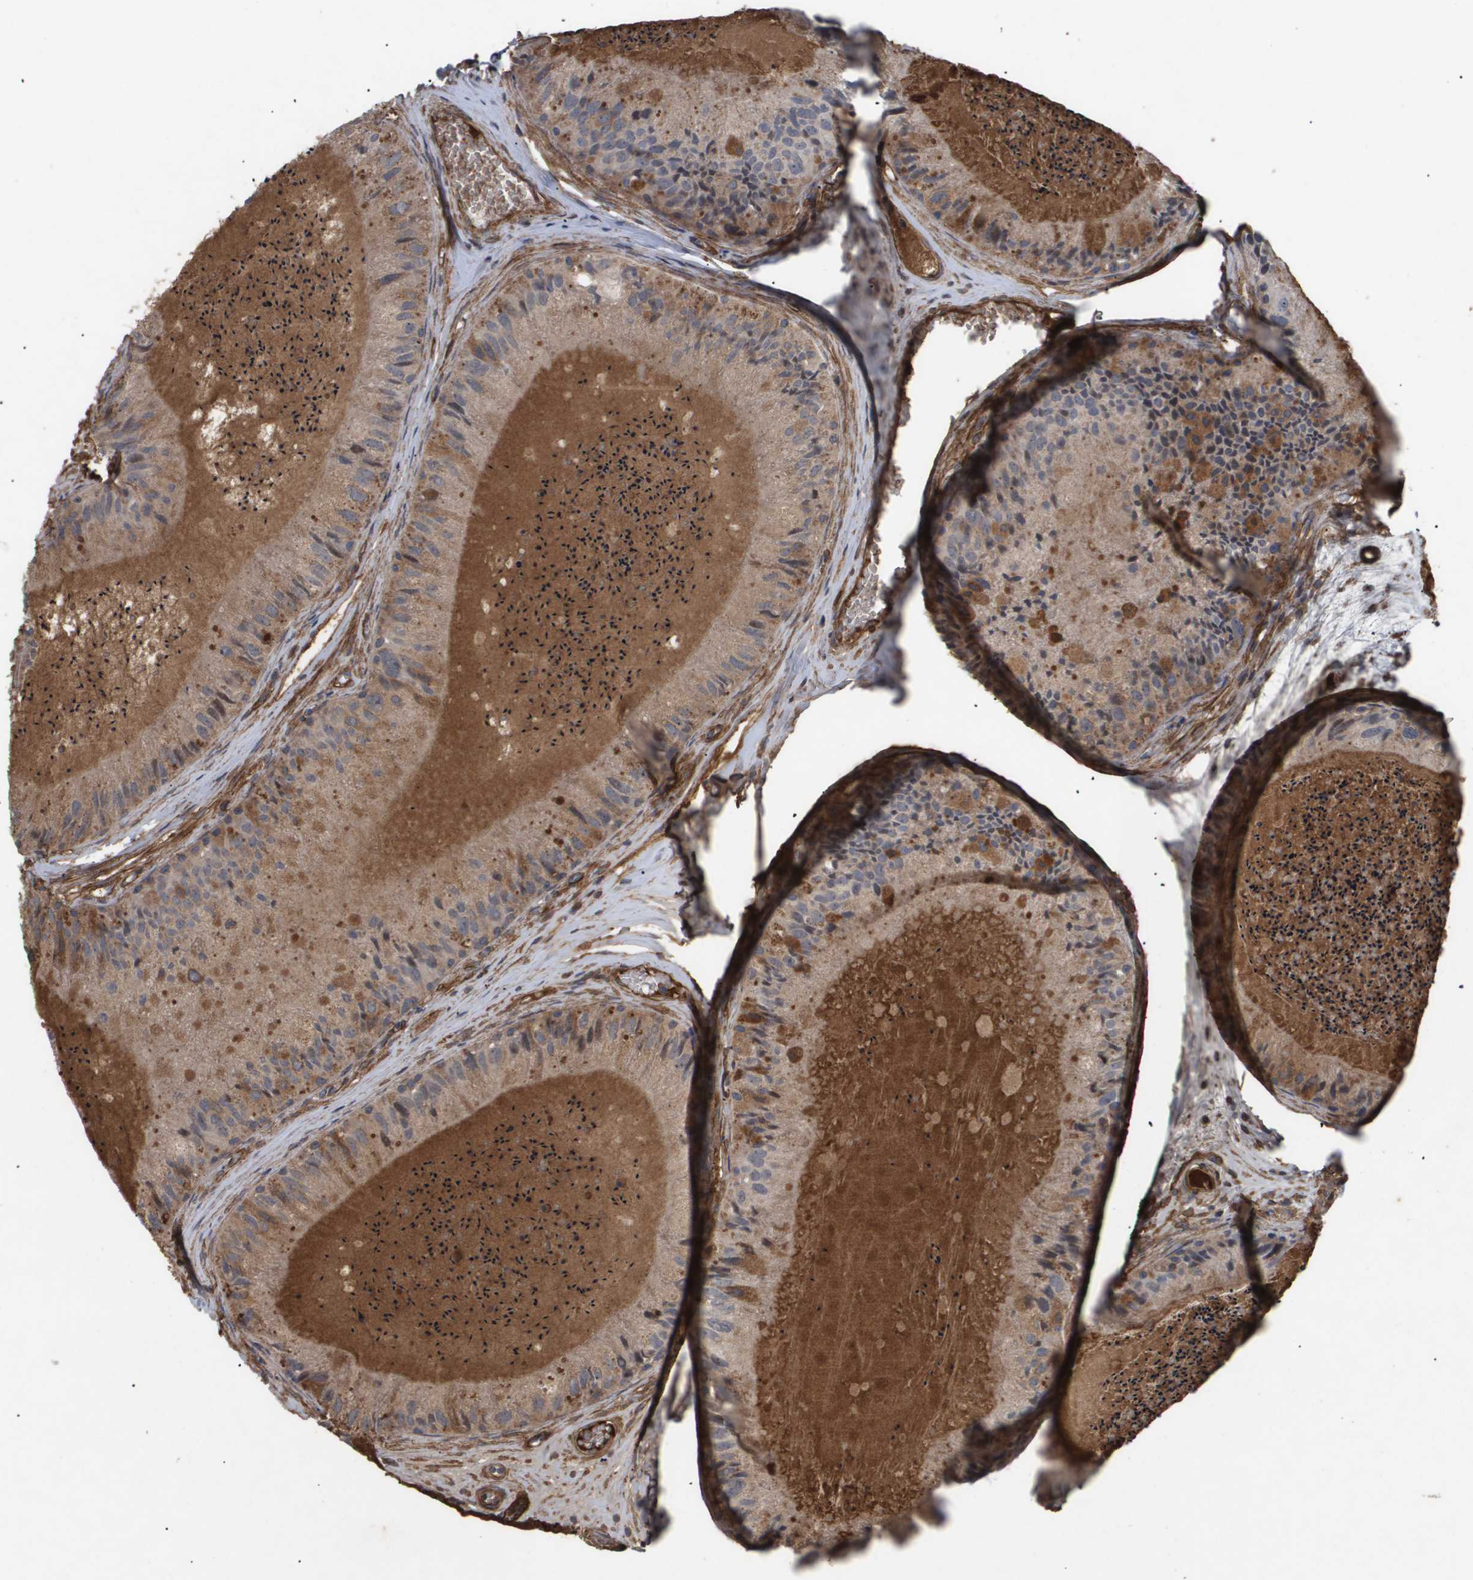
{"staining": {"intensity": "moderate", "quantity": ">75%", "location": "cytoplasmic/membranous"}, "tissue": "epididymis", "cell_type": "Glandular cells", "image_type": "normal", "snomed": [{"axis": "morphology", "description": "Normal tissue, NOS"}, {"axis": "topography", "description": "Epididymis"}], "caption": "Epididymis stained with DAB (3,3'-diaminobenzidine) immunohistochemistry exhibits medium levels of moderate cytoplasmic/membranous positivity in approximately >75% of glandular cells. The protein is stained brown, and the nuclei are stained in blue (DAB (3,3'-diaminobenzidine) IHC with brightfield microscopy, high magnification).", "gene": "TNS1", "patient": {"sex": "male", "age": 31}}